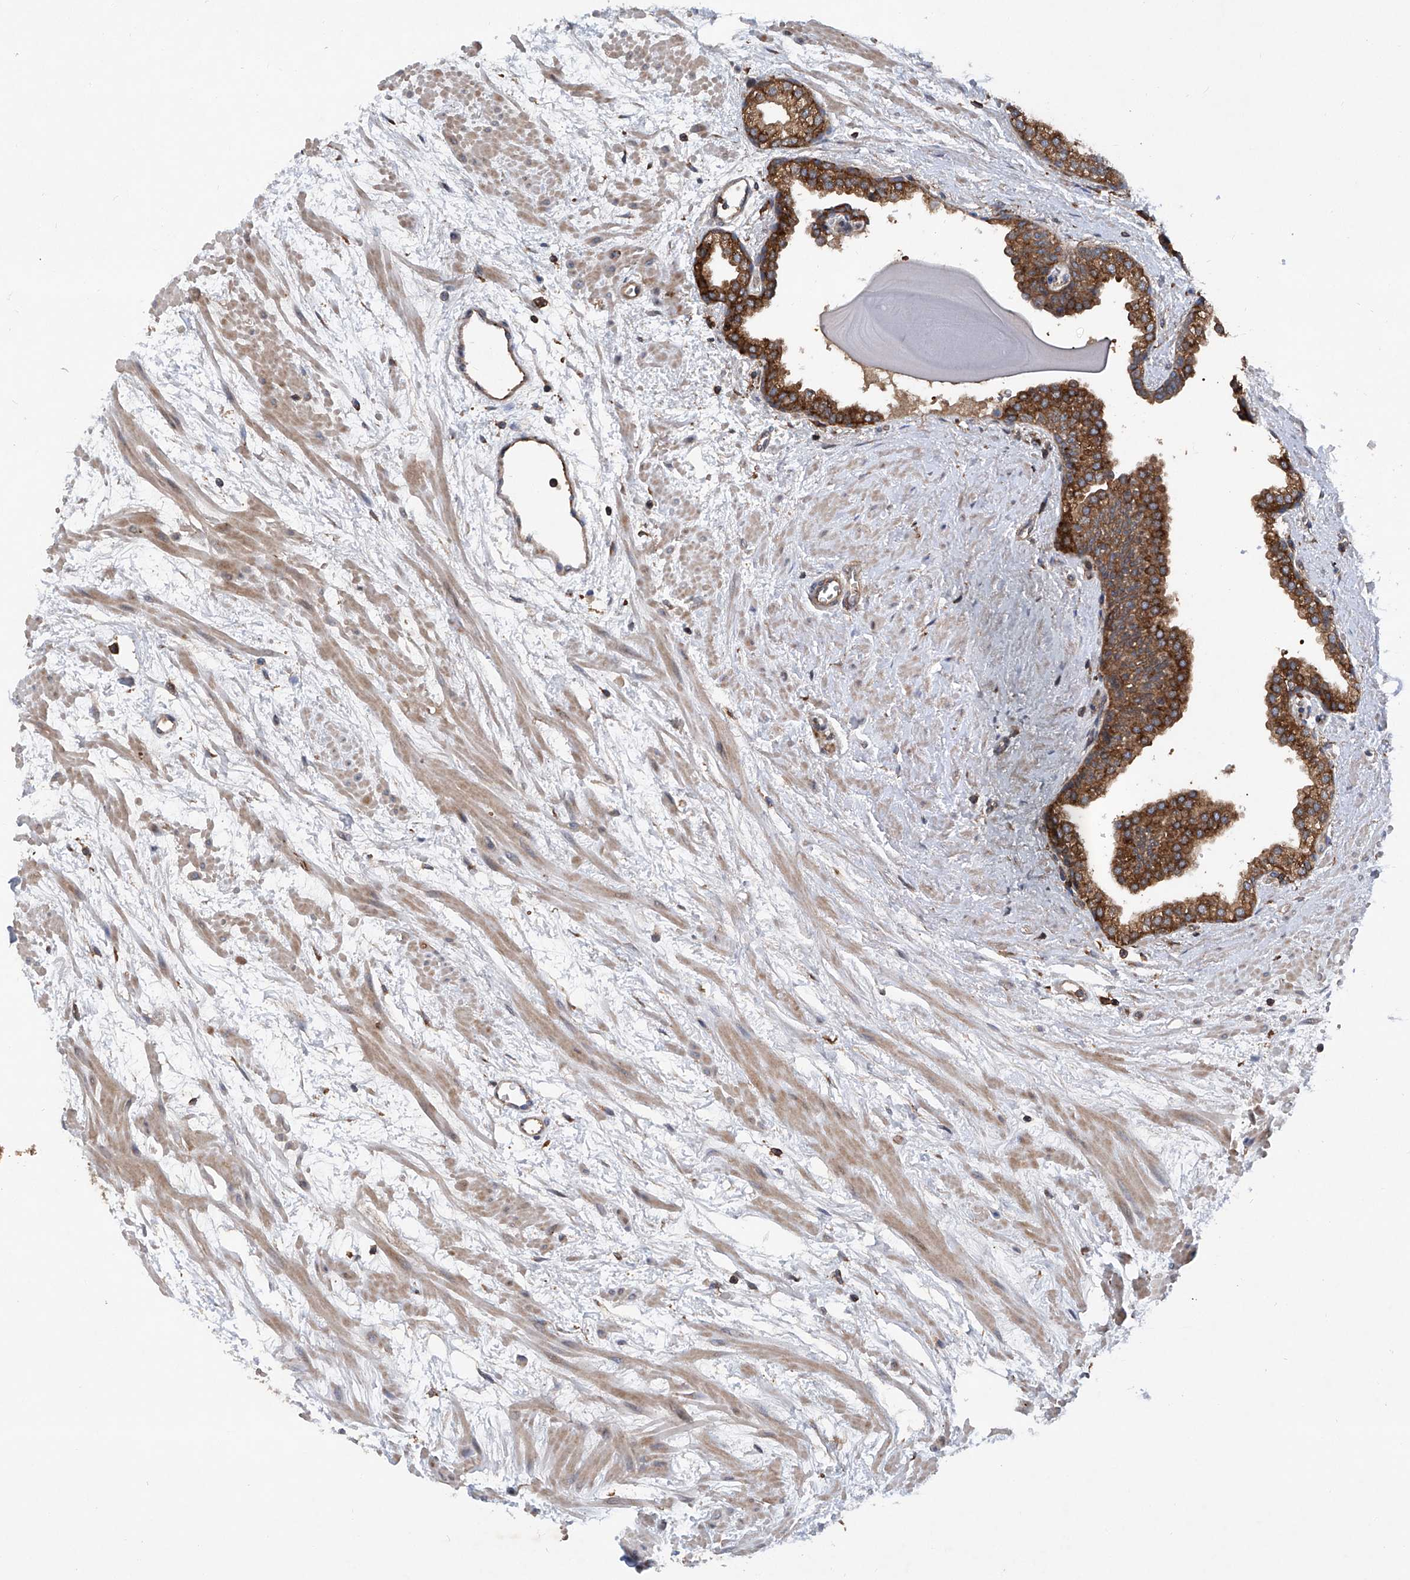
{"staining": {"intensity": "strong", "quantity": ">75%", "location": "cytoplasmic/membranous"}, "tissue": "prostate", "cell_type": "Glandular cells", "image_type": "normal", "snomed": [{"axis": "morphology", "description": "Normal tissue, NOS"}, {"axis": "topography", "description": "Prostate"}], "caption": "Protein staining of unremarkable prostate exhibits strong cytoplasmic/membranous staining in about >75% of glandular cells.", "gene": "SMAP1", "patient": {"sex": "male", "age": 48}}